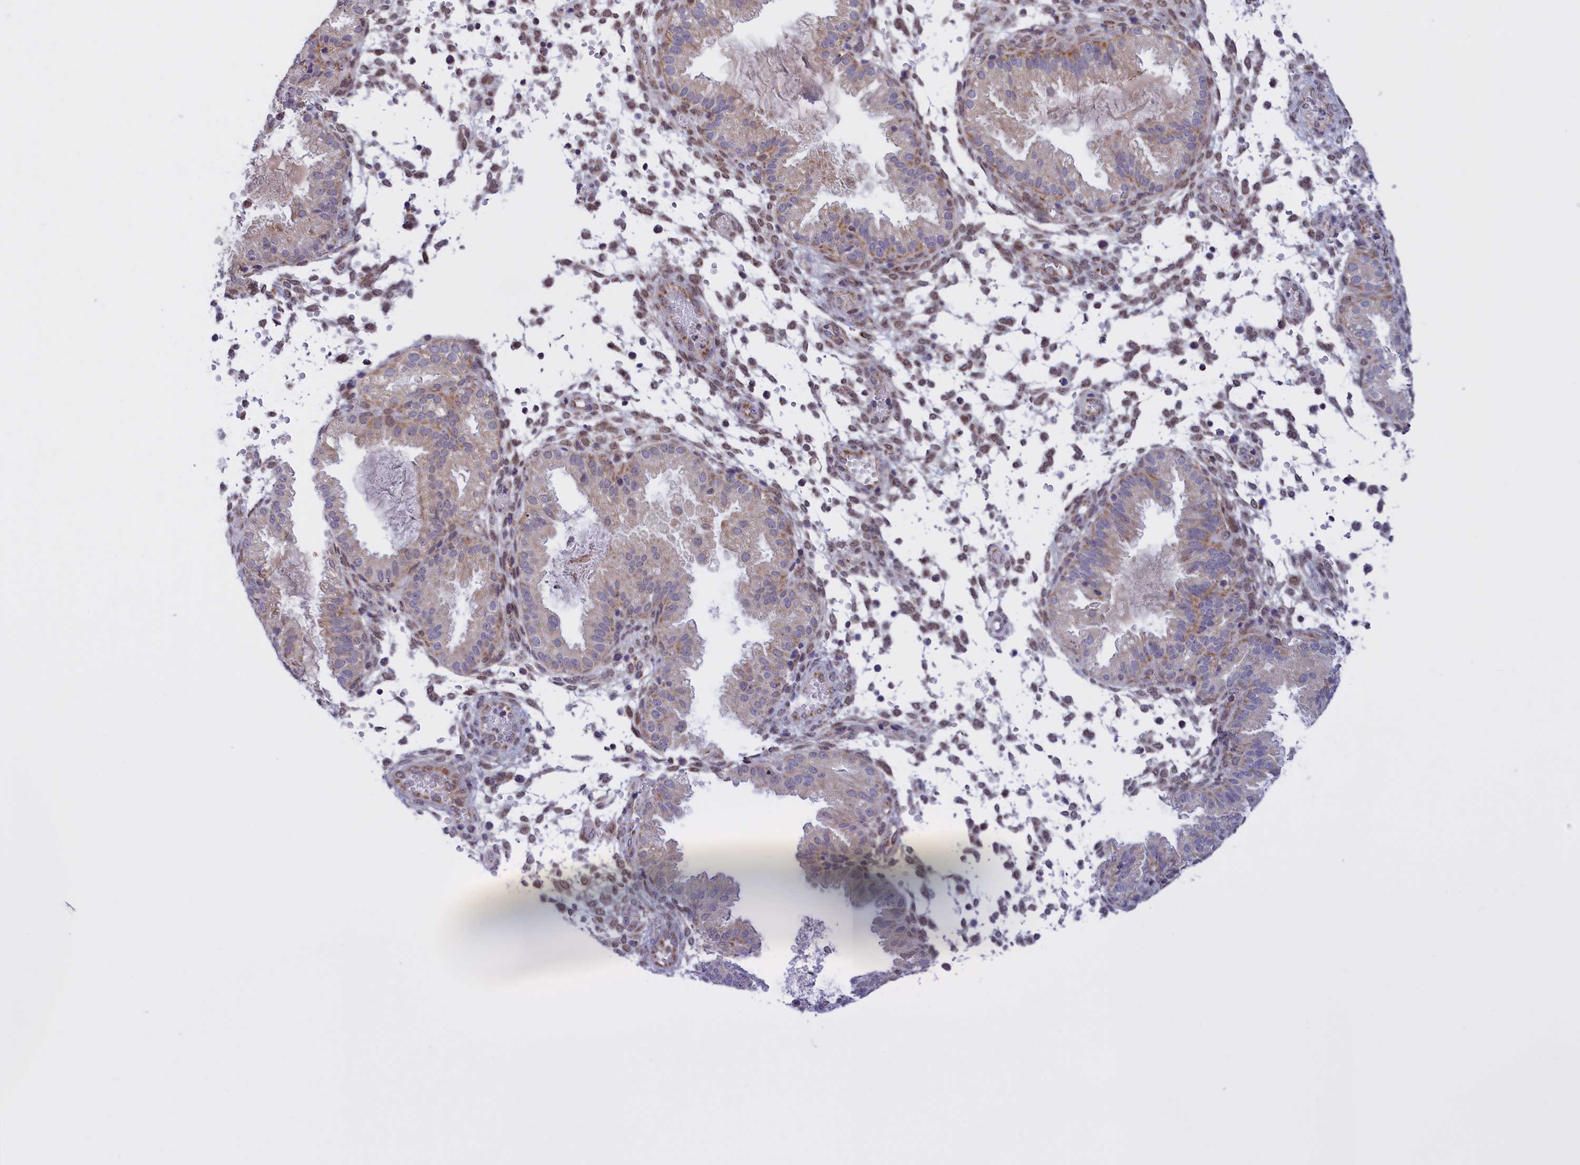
{"staining": {"intensity": "moderate", "quantity": "<25%", "location": "nuclear"}, "tissue": "endometrium", "cell_type": "Cells in endometrial stroma", "image_type": "normal", "snomed": [{"axis": "morphology", "description": "Normal tissue, NOS"}, {"axis": "topography", "description": "Endometrium"}], "caption": "Immunohistochemical staining of benign endometrium demonstrates moderate nuclear protein staining in about <25% of cells in endometrial stroma.", "gene": "FAM149B1", "patient": {"sex": "female", "age": 33}}